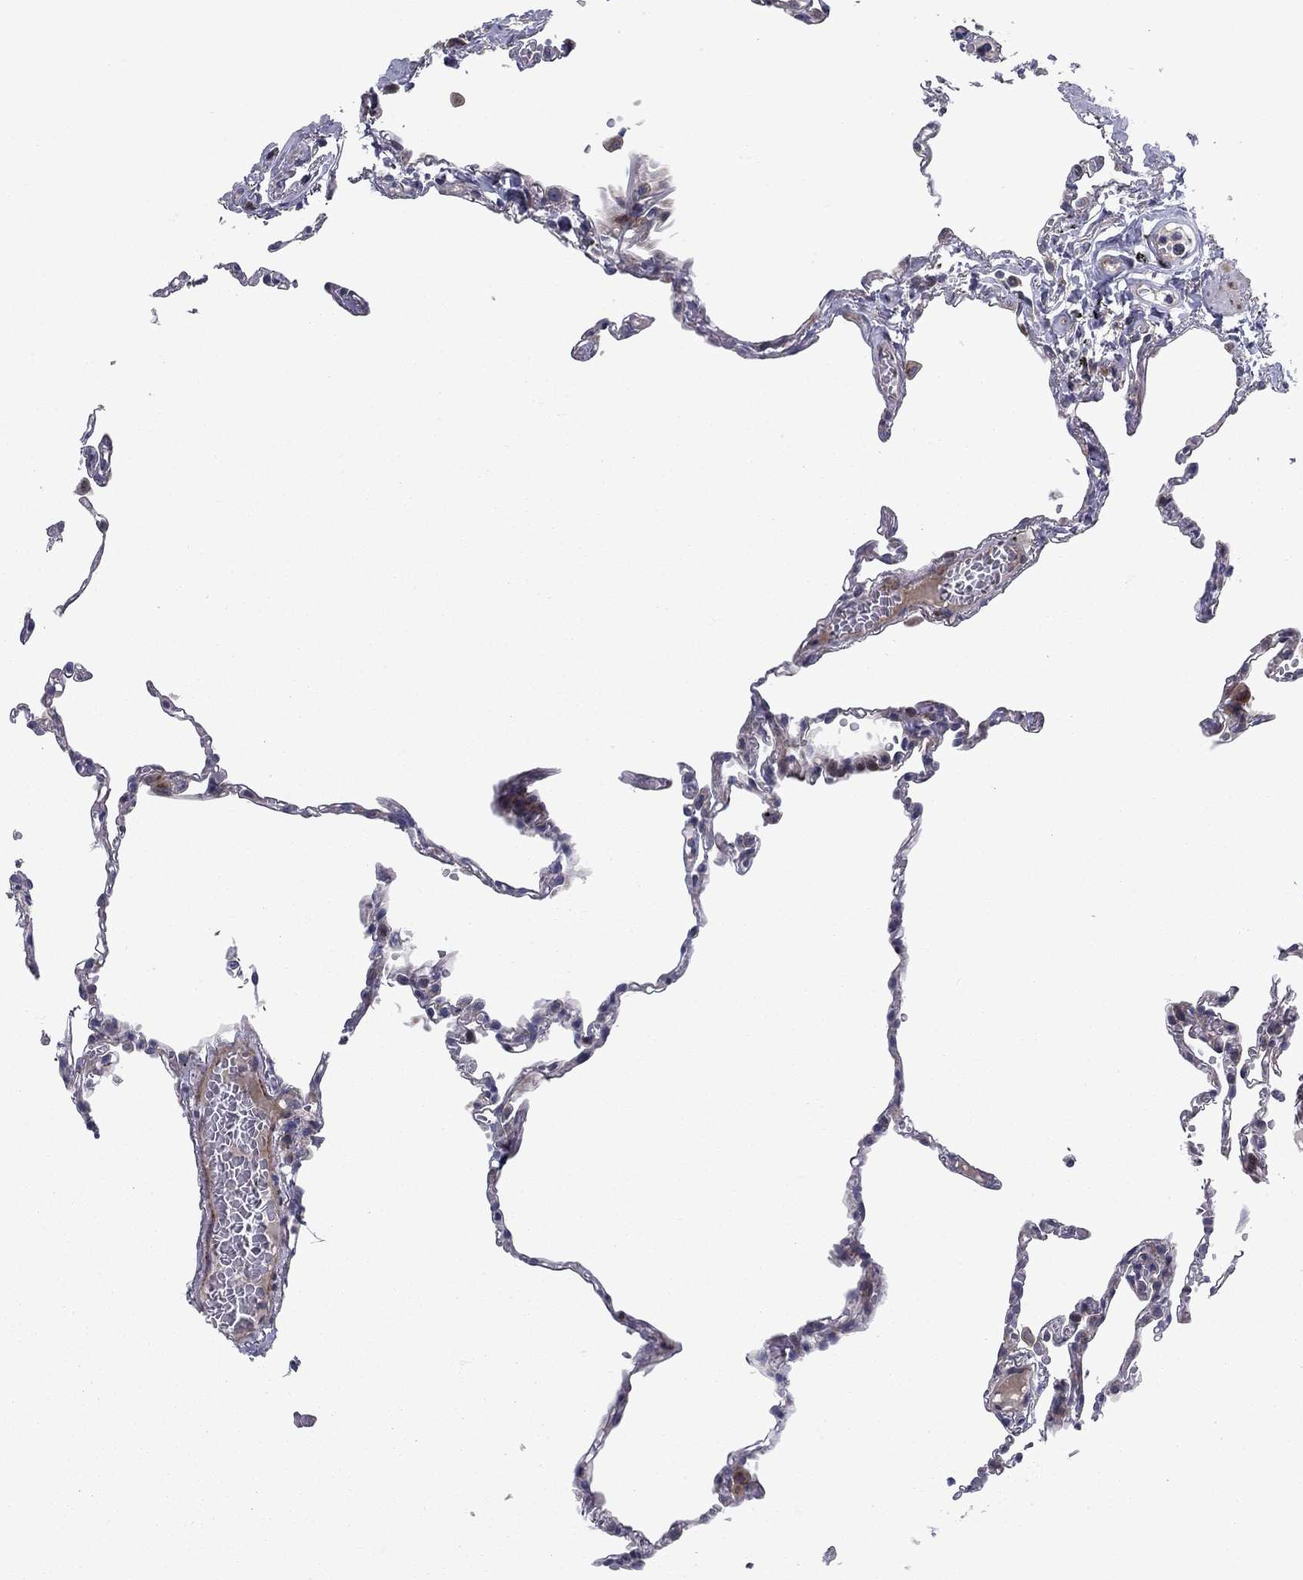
{"staining": {"intensity": "negative", "quantity": "none", "location": "none"}, "tissue": "lung", "cell_type": "Alveolar cells", "image_type": "normal", "snomed": [{"axis": "morphology", "description": "Normal tissue, NOS"}, {"axis": "topography", "description": "Lung"}], "caption": "The image reveals no staining of alveolar cells in benign lung.", "gene": "MIOS", "patient": {"sex": "male", "age": 78}}